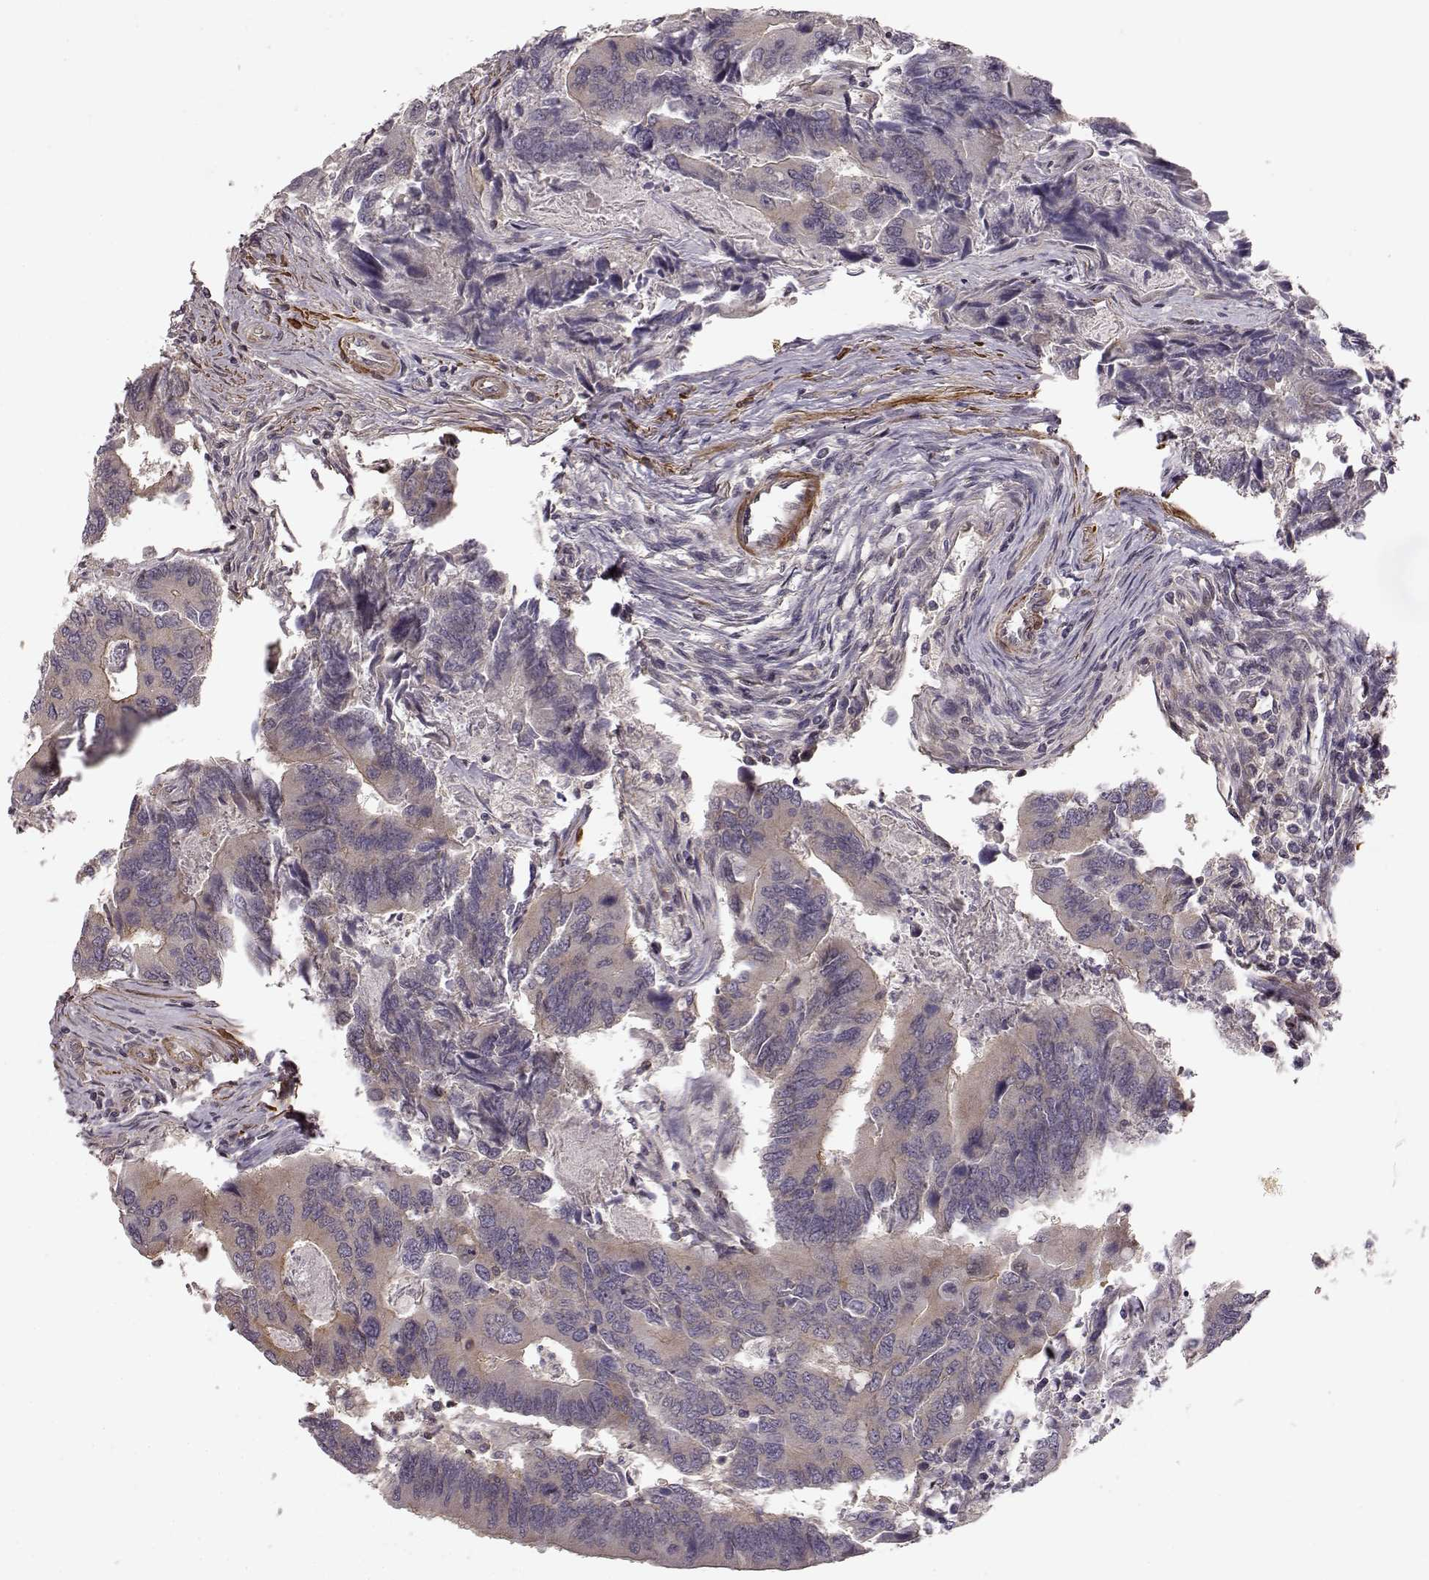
{"staining": {"intensity": "negative", "quantity": "none", "location": "none"}, "tissue": "colorectal cancer", "cell_type": "Tumor cells", "image_type": "cancer", "snomed": [{"axis": "morphology", "description": "Adenocarcinoma, NOS"}, {"axis": "topography", "description": "Colon"}], "caption": "Immunohistochemistry histopathology image of colorectal cancer stained for a protein (brown), which displays no expression in tumor cells.", "gene": "SLAIN2", "patient": {"sex": "female", "age": 67}}